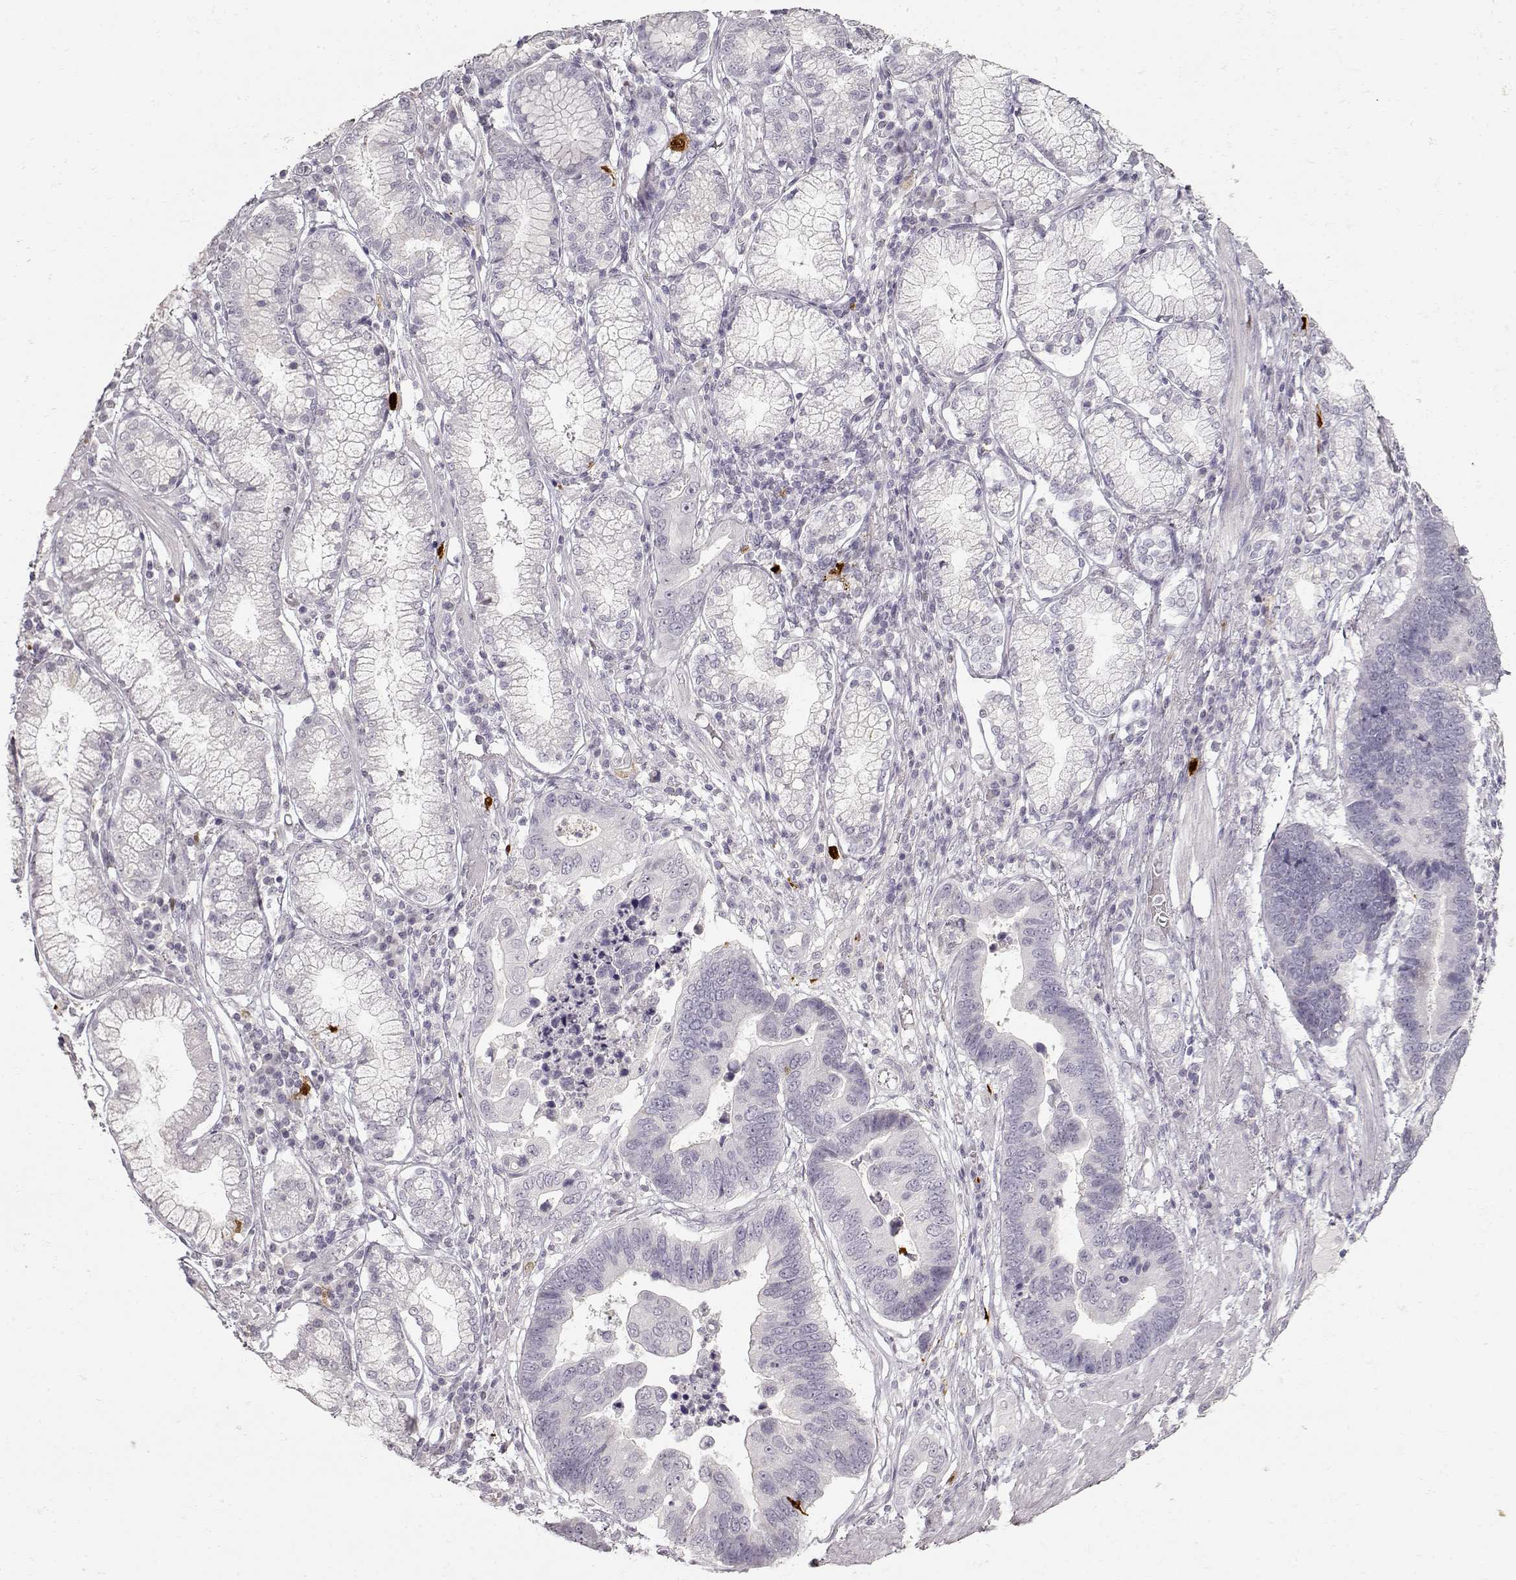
{"staining": {"intensity": "negative", "quantity": "none", "location": "none"}, "tissue": "stomach cancer", "cell_type": "Tumor cells", "image_type": "cancer", "snomed": [{"axis": "morphology", "description": "Adenocarcinoma, NOS"}, {"axis": "topography", "description": "Stomach"}], "caption": "Image shows no significant protein expression in tumor cells of stomach cancer (adenocarcinoma). (Stains: DAB (3,3'-diaminobenzidine) immunohistochemistry with hematoxylin counter stain, Microscopy: brightfield microscopy at high magnification).", "gene": "S100B", "patient": {"sex": "male", "age": 84}}